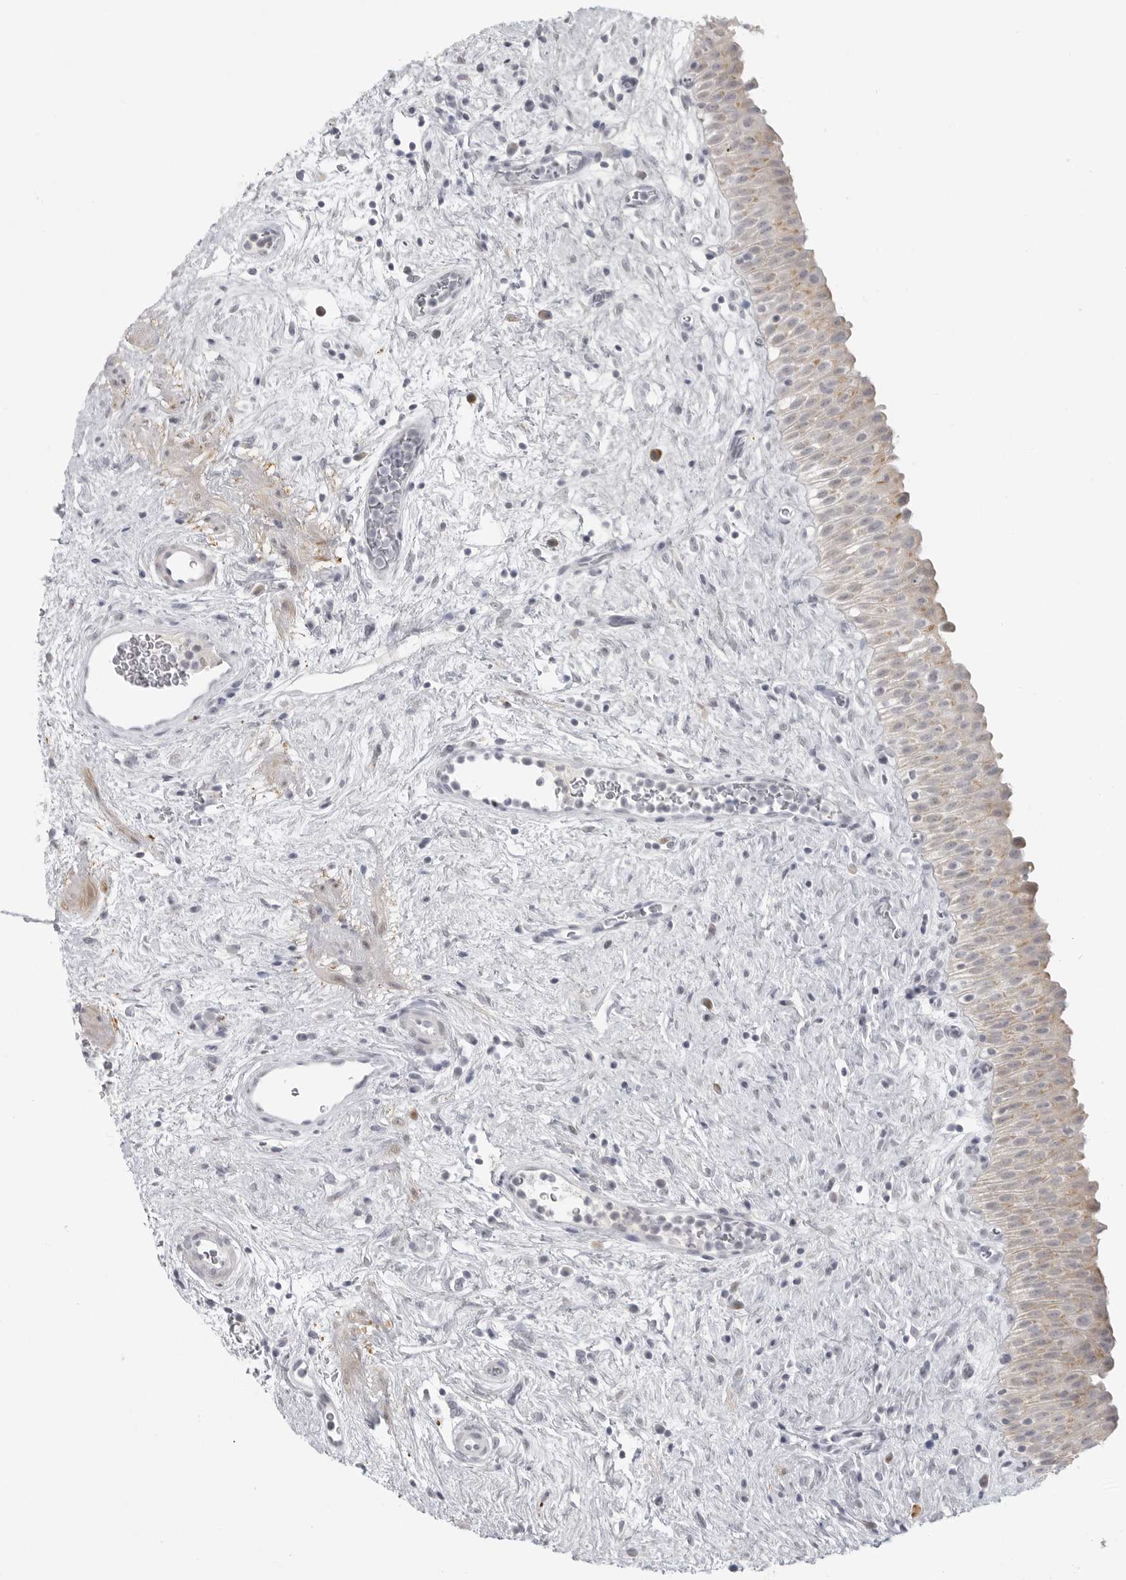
{"staining": {"intensity": "weak", "quantity": "25%-75%", "location": "cytoplasmic/membranous"}, "tissue": "urinary bladder", "cell_type": "Urothelial cells", "image_type": "normal", "snomed": [{"axis": "morphology", "description": "Normal tissue, NOS"}, {"axis": "topography", "description": "Urinary bladder"}], "caption": "Protein expression analysis of benign urinary bladder displays weak cytoplasmic/membranous staining in approximately 25%-75% of urothelial cells. (DAB (3,3'-diaminobenzidine) = brown stain, brightfield microscopy at high magnification).", "gene": "TCTN3", "patient": {"sex": "male", "age": 82}}